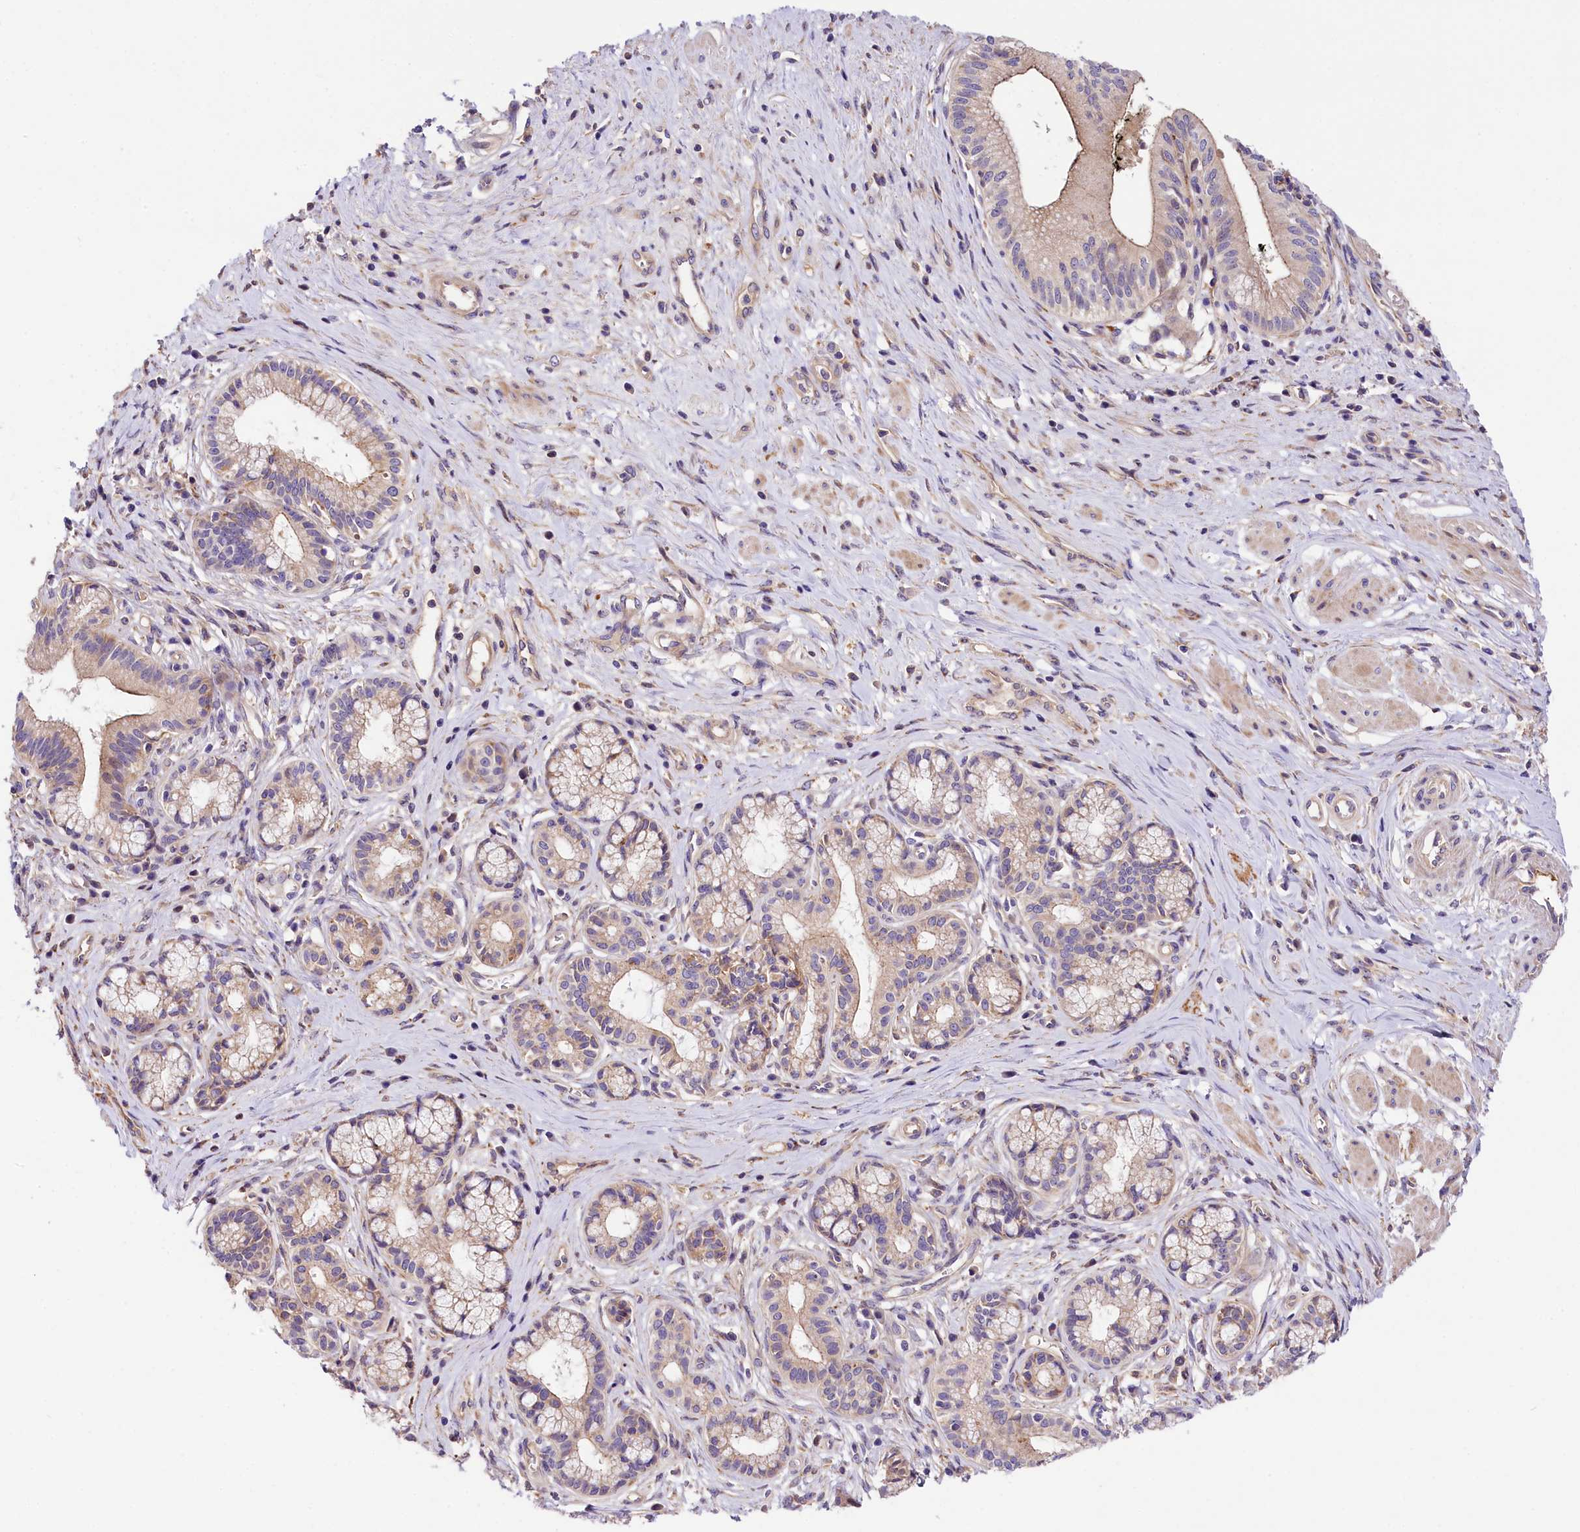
{"staining": {"intensity": "moderate", "quantity": "25%-75%", "location": "cytoplasmic/membranous"}, "tissue": "pancreatic cancer", "cell_type": "Tumor cells", "image_type": "cancer", "snomed": [{"axis": "morphology", "description": "Adenocarcinoma, NOS"}, {"axis": "topography", "description": "Pancreas"}], "caption": "IHC micrograph of neoplastic tissue: pancreatic adenocarcinoma stained using immunohistochemistry (IHC) shows medium levels of moderate protein expression localized specifically in the cytoplasmic/membranous of tumor cells, appearing as a cytoplasmic/membranous brown color.", "gene": "ARMC6", "patient": {"sex": "male", "age": 72}}